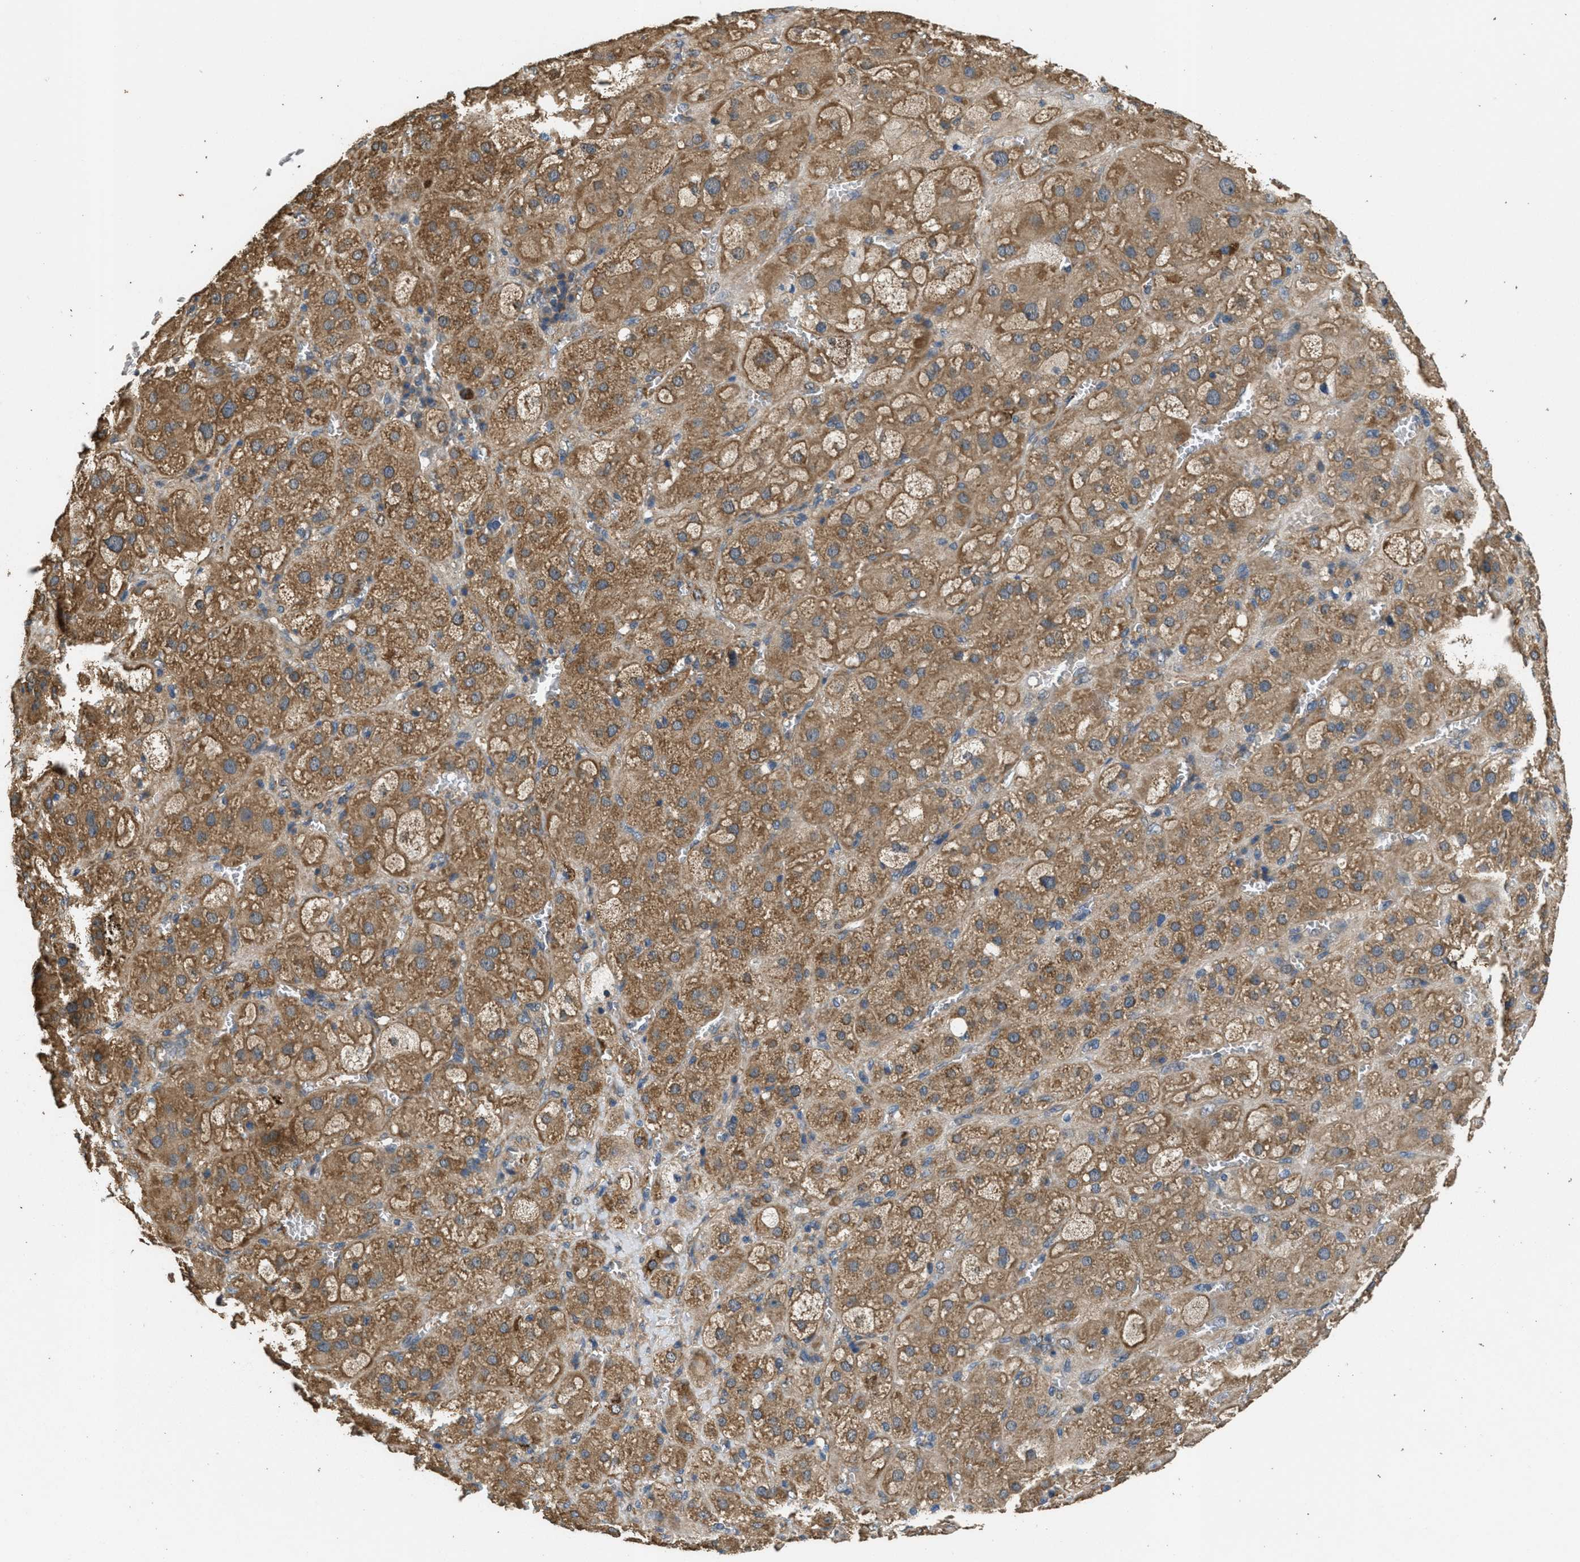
{"staining": {"intensity": "moderate", "quantity": ">75%", "location": "cytoplasmic/membranous"}, "tissue": "adrenal gland", "cell_type": "Glandular cells", "image_type": "normal", "snomed": [{"axis": "morphology", "description": "Normal tissue, NOS"}, {"axis": "topography", "description": "Adrenal gland"}], "caption": "Adrenal gland stained with DAB (3,3'-diaminobenzidine) IHC displays medium levels of moderate cytoplasmic/membranous positivity in about >75% of glandular cells.", "gene": "THBS2", "patient": {"sex": "female", "age": 47}}